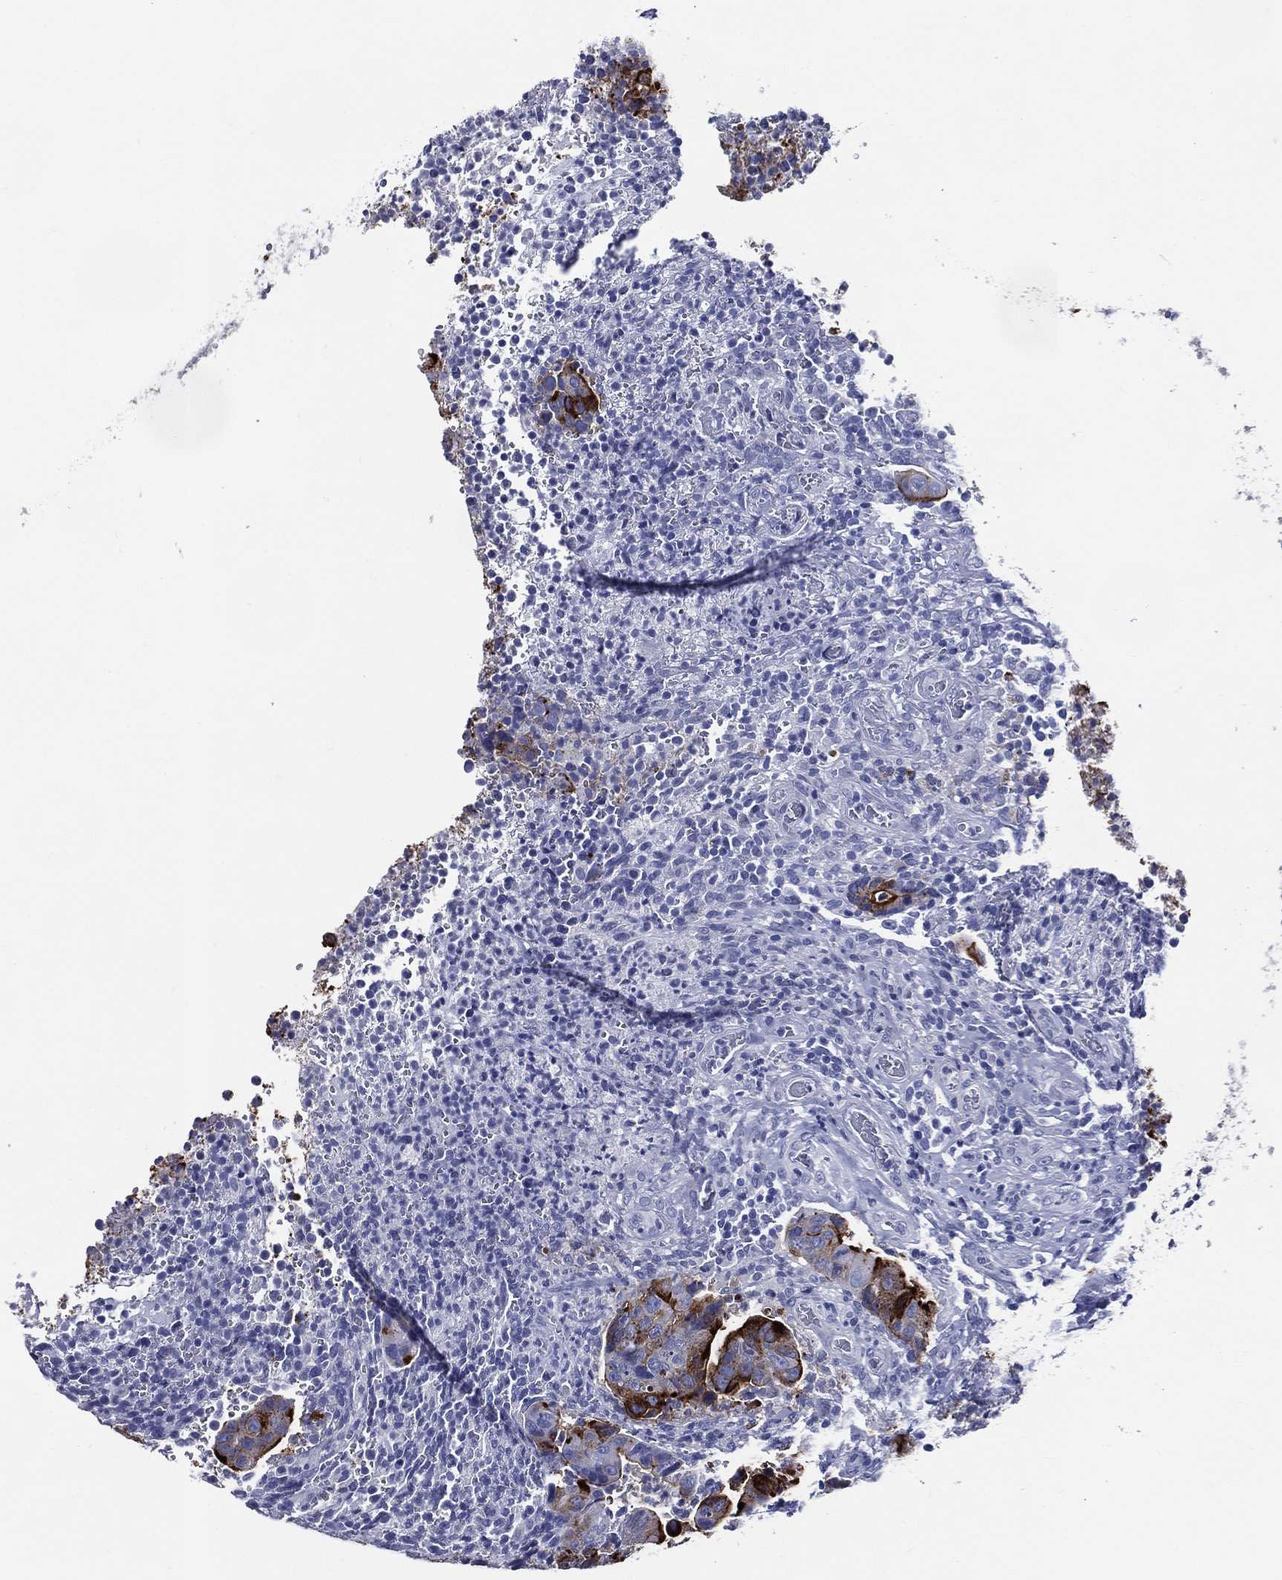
{"staining": {"intensity": "strong", "quantity": "25%-75%", "location": "cytoplasmic/membranous"}, "tissue": "colorectal cancer", "cell_type": "Tumor cells", "image_type": "cancer", "snomed": [{"axis": "morphology", "description": "Adenocarcinoma, NOS"}, {"axis": "topography", "description": "Colon"}], "caption": "There is high levels of strong cytoplasmic/membranous staining in tumor cells of colorectal adenocarcinoma, as demonstrated by immunohistochemical staining (brown color).", "gene": "ACE2", "patient": {"sex": "female", "age": 56}}